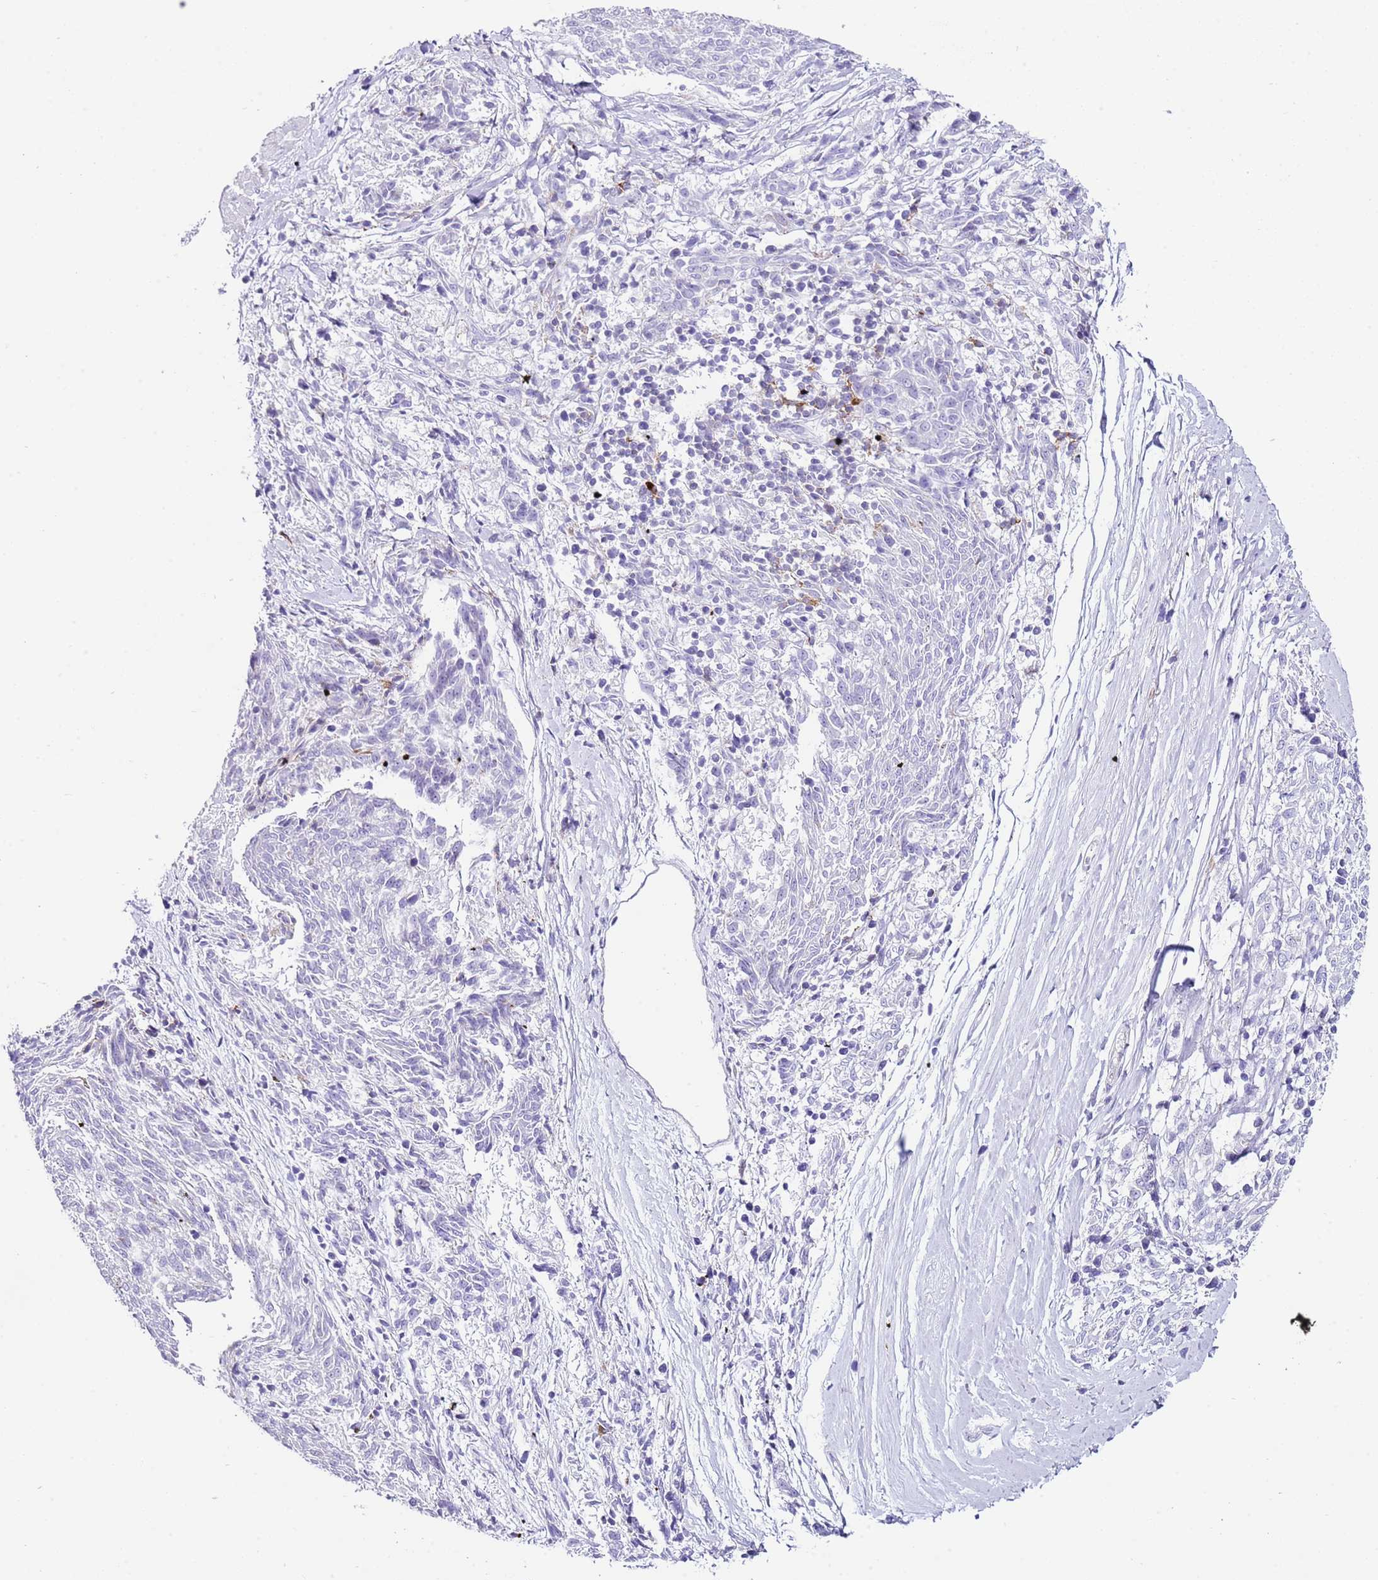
{"staining": {"intensity": "negative", "quantity": "none", "location": "none"}, "tissue": "melanoma", "cell_type": "Tumor cells", "image_type": "cancer", "snomed": [{"axis": "morphology", "description": "Malignant melanoma, NOS"}, {"axis": "topography", "description": "Skin"}], "caption": "Tumor cells are negative for brown protein staining in melanoma. (Brightfield microscopy of DAB immunohistochemistry at high magnification).", "gene": "ALDH3A1", "patient": {"sex": "female", "age": 72}}